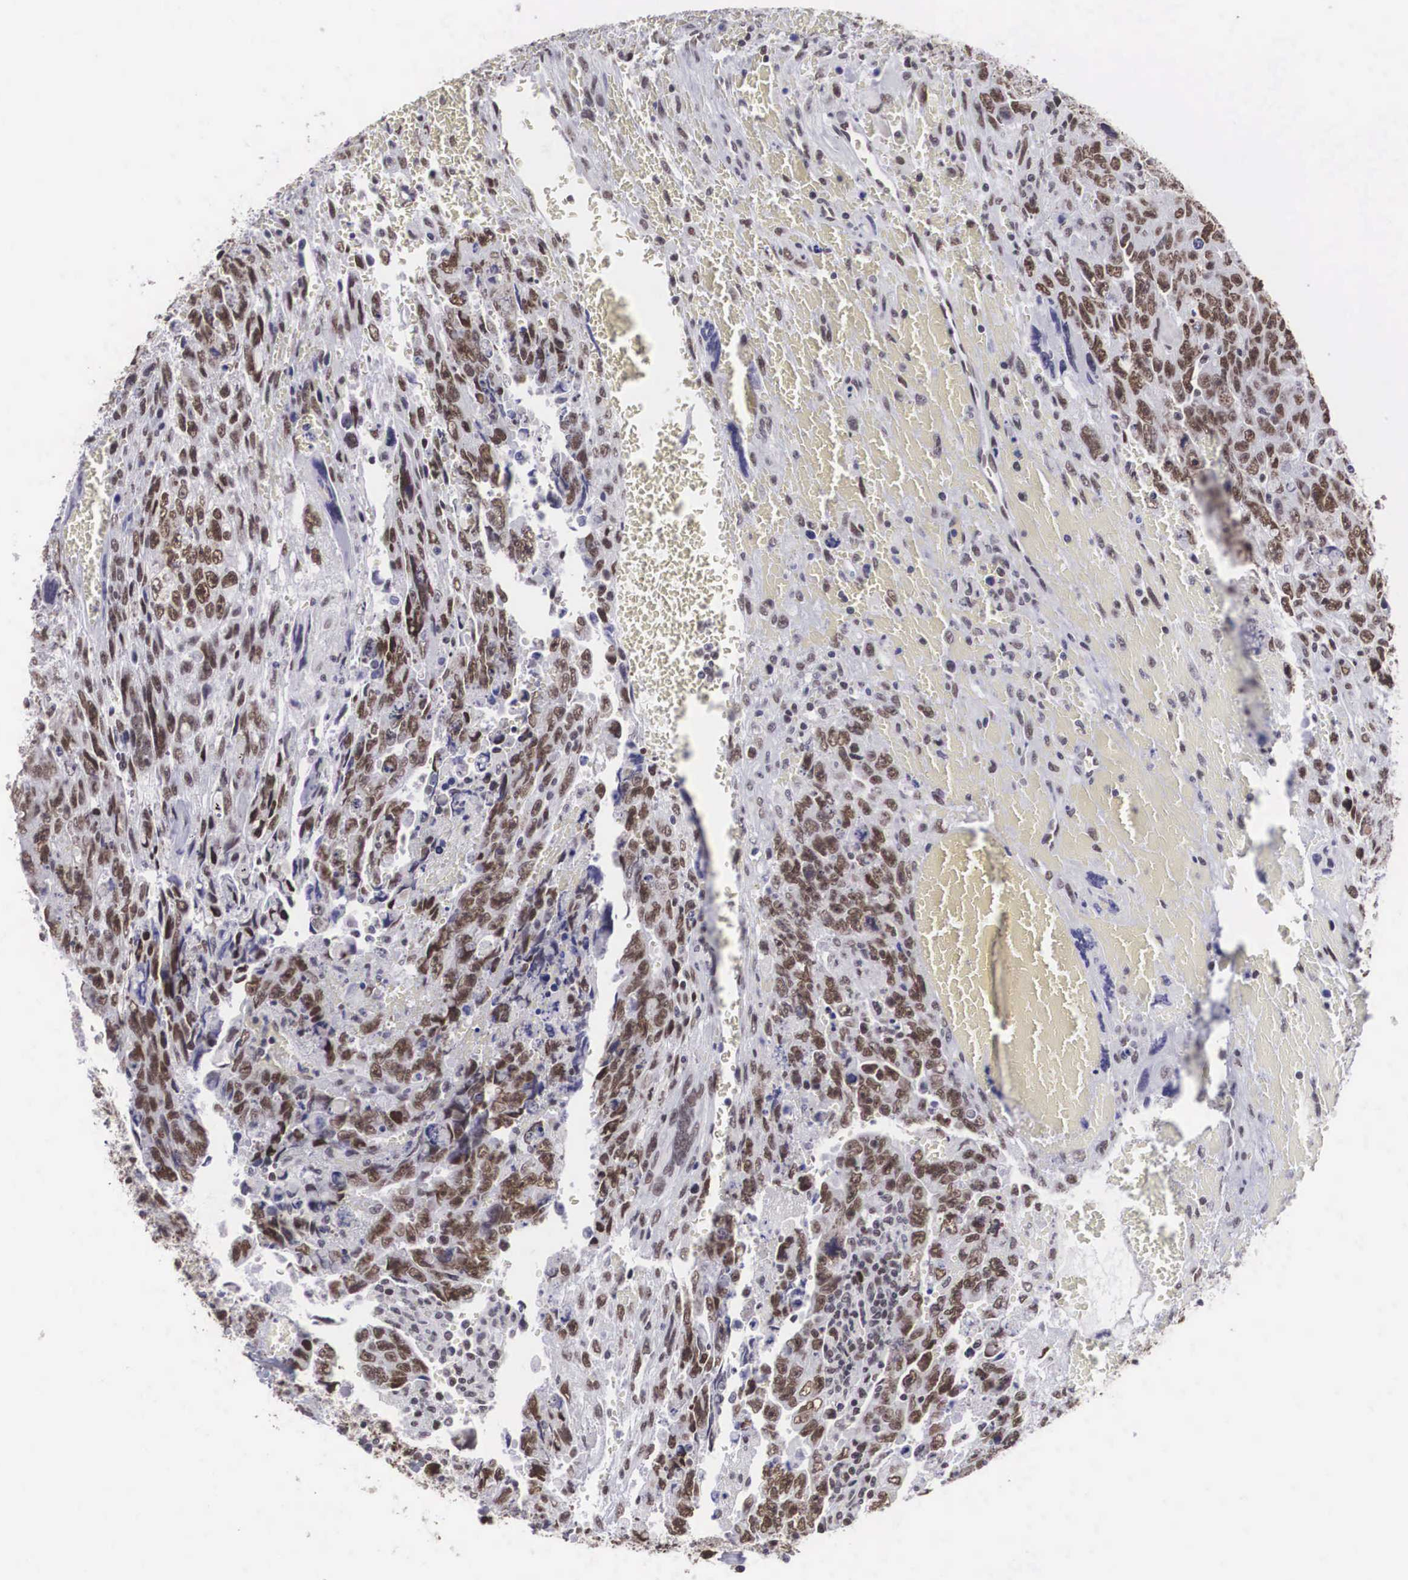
{"staining": {"intensity": "moderate", "quantity": ">75%", "location": "nuclear"}, "tissue": "testis cancer", "cell_type": "Tumor cells", "image_type": "cancer", "snomed": [{"axis": "morphology", "description": "Carcinoma, Embryonal, NOS"}, {"axis": "topography", "description": "Testis"}], "caption": "This image shows immunohistochemistry (IHC) staining of testis cancer, with medium moderate nuclear staining in about >75% of tumor cells.", "gene": "CSTF2", "patient": {"sex": "male", "age": 28}}